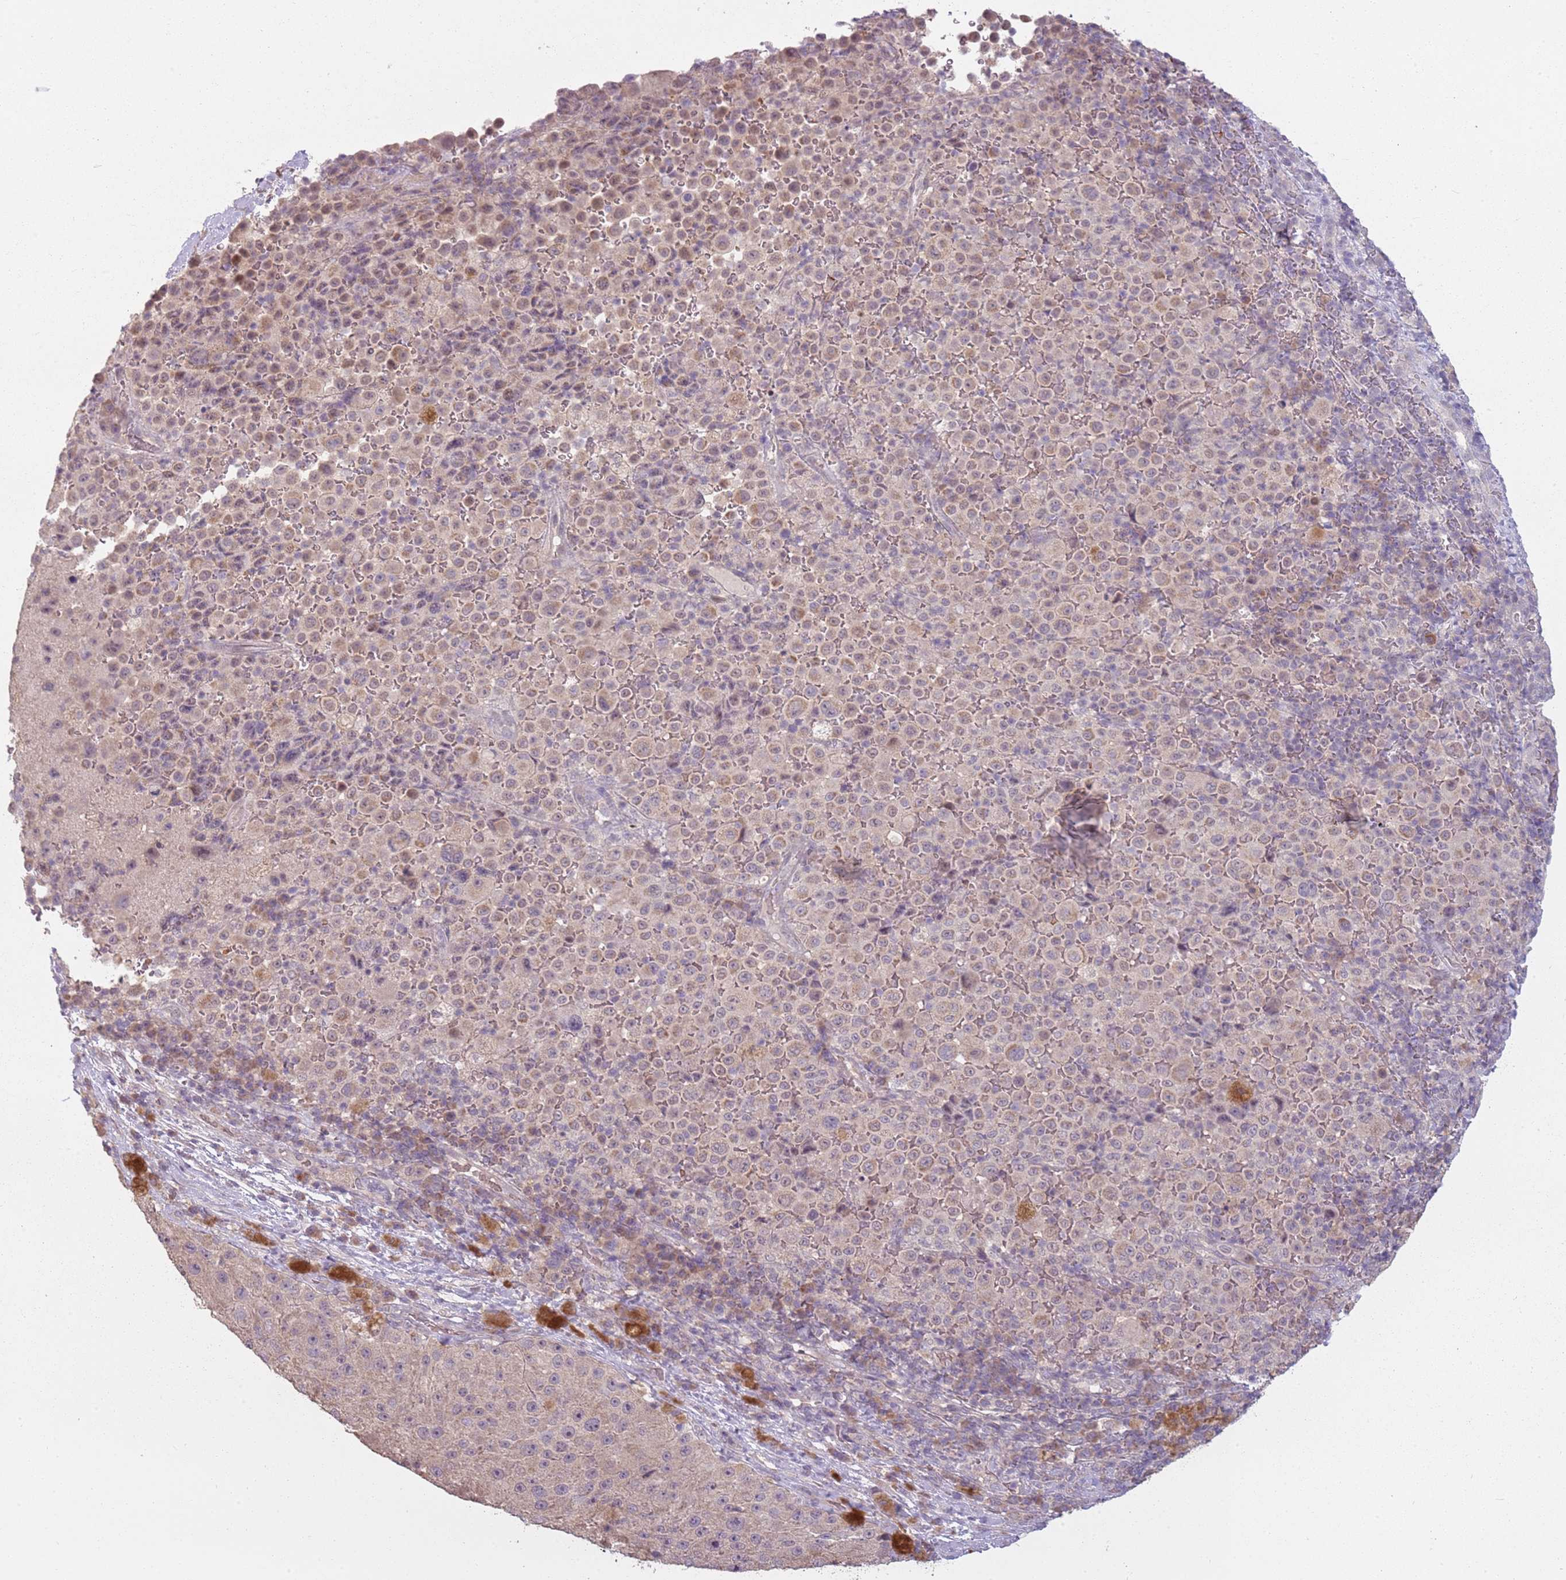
{"staining": {"intensity": "weak", "quantity": "<25%", "location": "nuclear"}, "tissue": "melanoma", "cell_type": "Tumor cells", "image_type": "cancer", "snomed": [{"axis": "morphology", "description": "Malignant melanoma, Metastatic site"}, {"axis": "topography", "description": "Lymph node"}], "caption": "Human melanoma stained for a protein using immunohistochemistry demonstrates no positivity in tumor cells.", "gene": "TEKT4", "patient": {"sex": "male", "age": 62}}